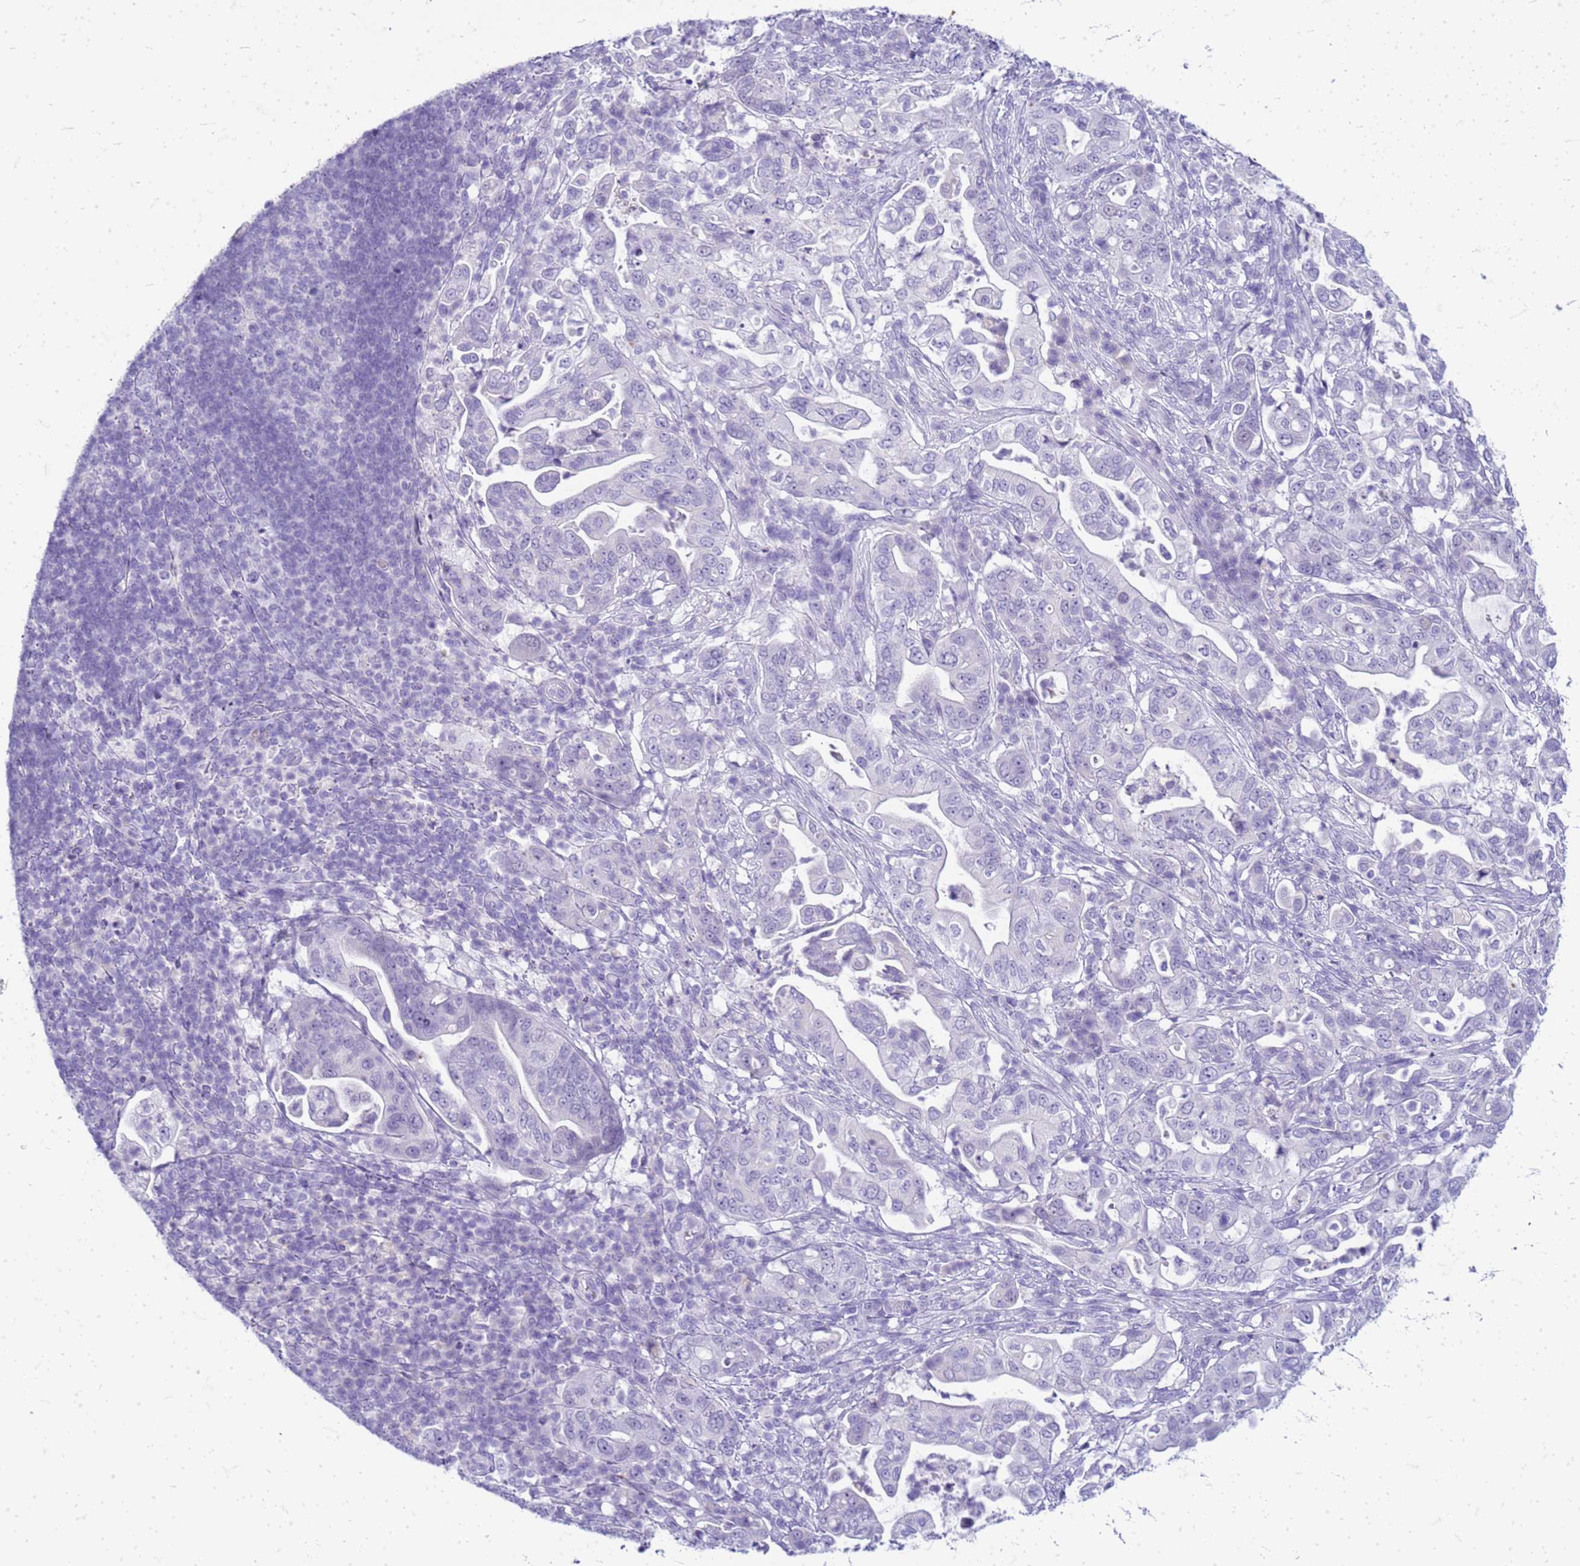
{"staining": {"intensity": "negative", "quantity": "none", "location": "none"}, "tissue": "pancreatic cancer", "cell_type": "Tumor cells", "image_type": "cancer", "snomed": [{"axis": "morphology", "description": "Normal tissue, NOS"}, {"axis": "morphology", "description": "Adenocarcinoma, NOS"}, {"axis": "topography", "description": "Lymph node"}, {"axis": "topography", "description": "Pancreas"}], "caption": "Micrograph shows no significant protein staining in tumor cells of pancreatic adenocarcinoma.", "gene": "CFAP100", "patient": {"sex": "female", "age": 67}}